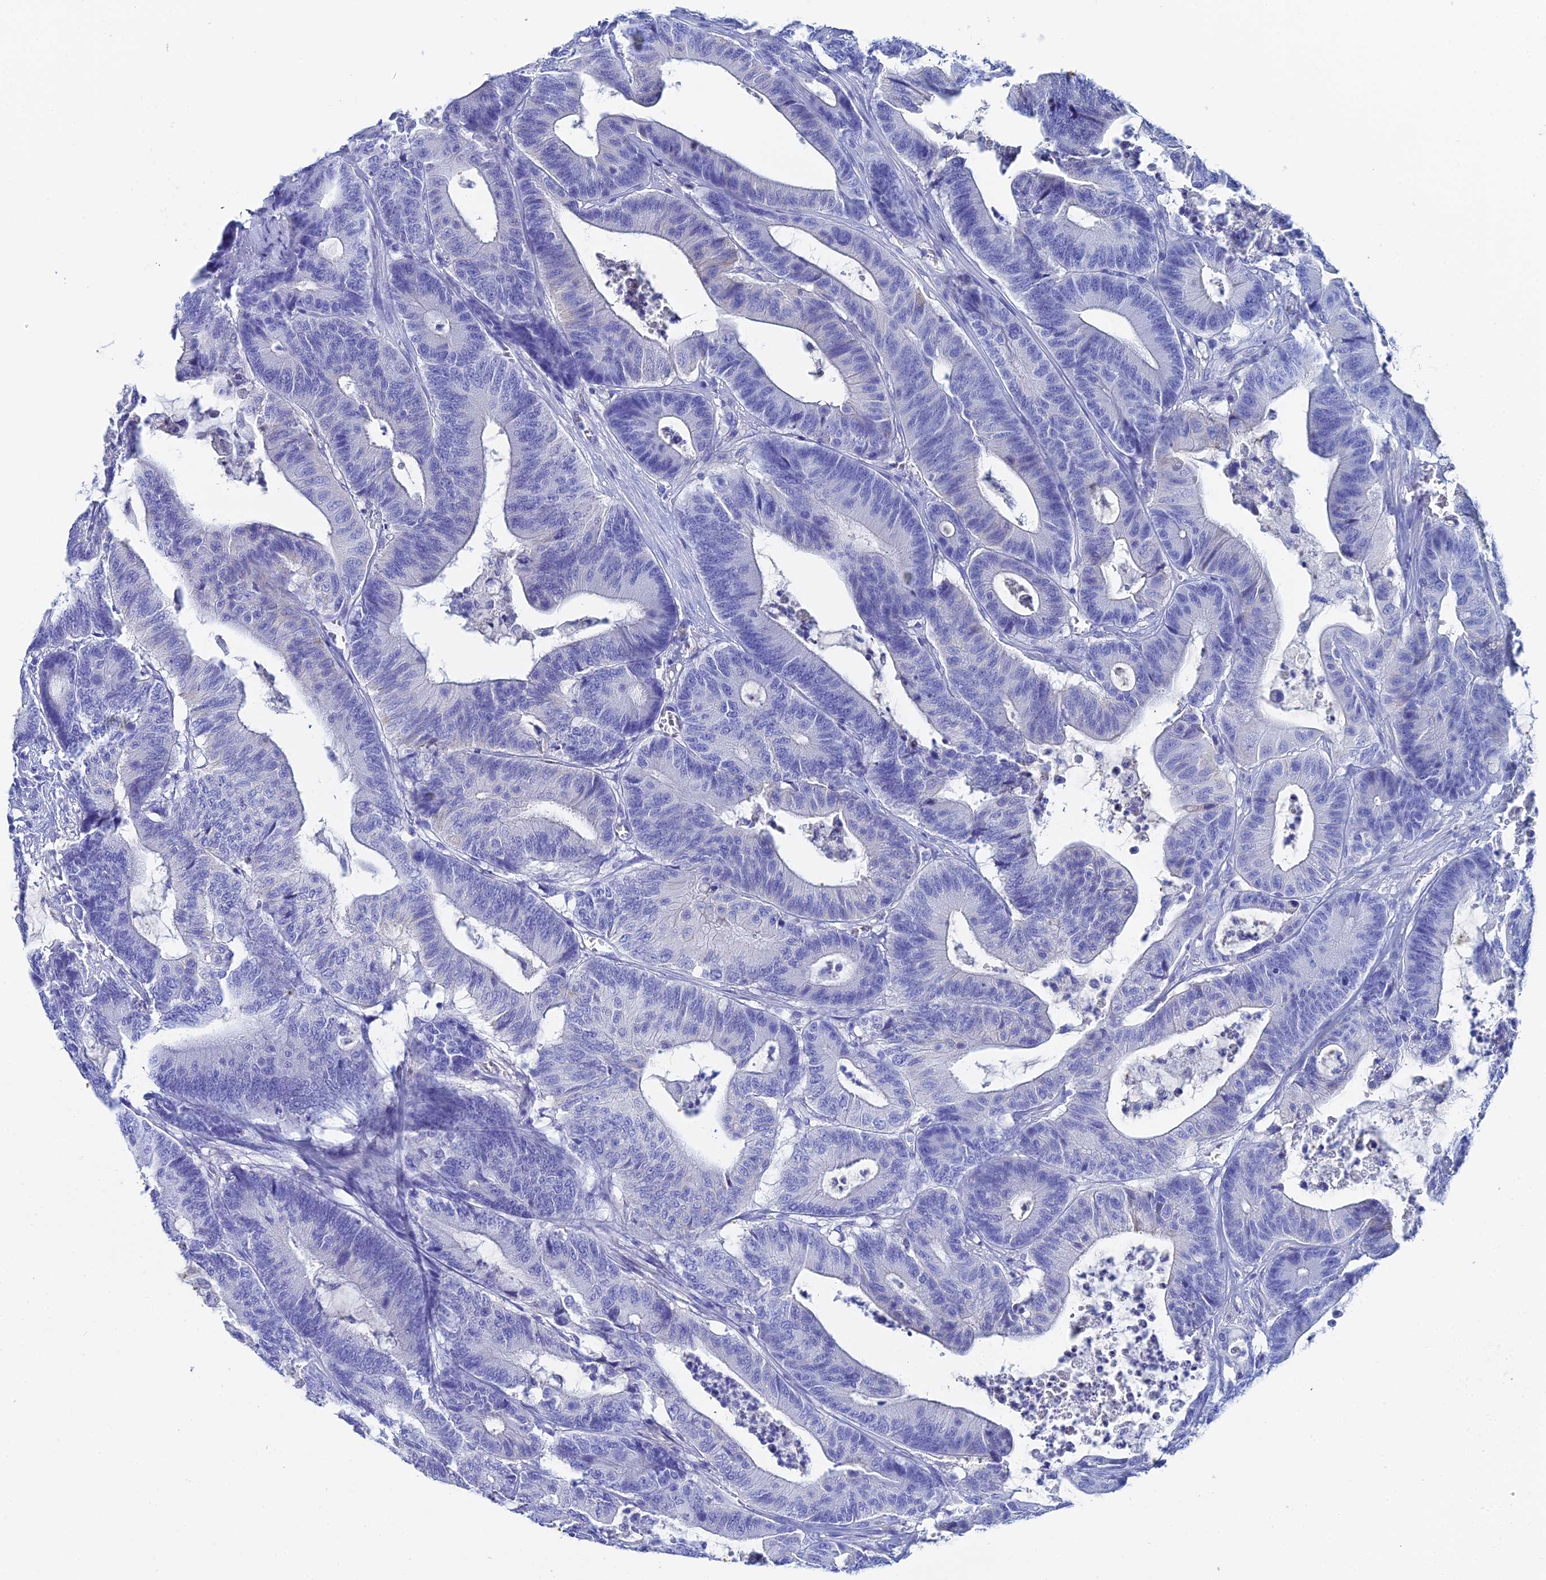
{"staining": {"intensity": "negative", "quantity": "none", "location": "none"}, "tissue": "colorectal cancer", "cell_type": "Tumor cells", "image_type": "cancer", "snomed": [{"axis": "morphology", "description": "Adenocarcinoma, NOS"}, {"axis": "topography", "description": "Colon"}], "caption": "Protein analysis of colorectal cancer (adenocarcinoma) exhibits no significant staining in tumor cells.", "gene": "CELA3A", "patient": {"sex": "female", "age": 84}}